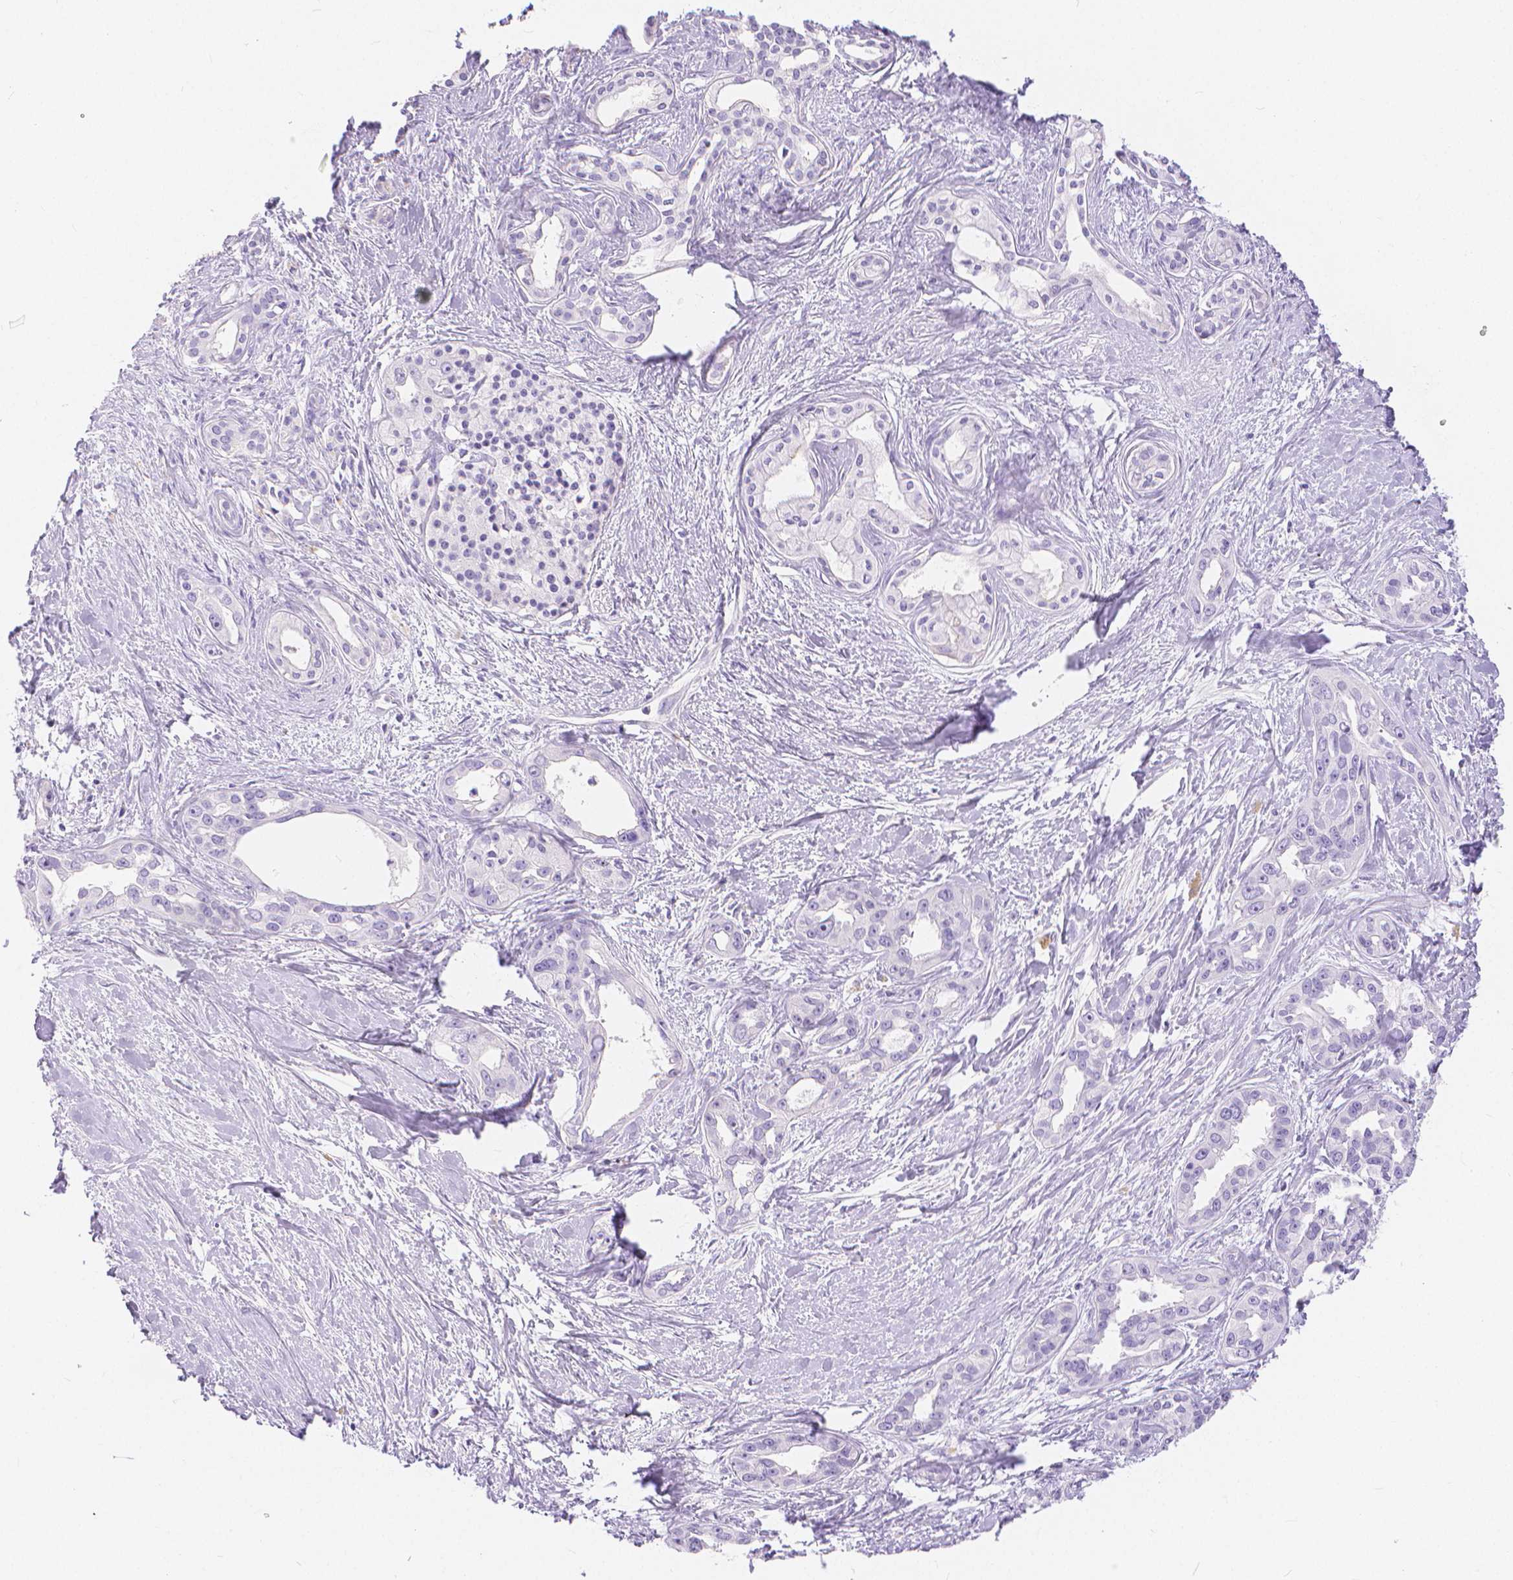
{"staining": {"intensity": "negative", "quantity": "none", "location": "none"}, "tissue": "pancreatic cancer", "cell_type": "Tumor cells", "image_type": "cancer", "snomed": [{"axis": "morphology", "description": "Adenocarcinoma, NOS"}, {"axis": "topography", "description": "Pancreas"}], "caption": "Immunohistochemistry (IHC) micrograph of neoplastic tissue: human pancreatic cancer (adenocarcinoma) stained with DAB shows no significant protein expression in tumor cells.", "gene": "SLC27A5", "patient": {"sex": "female", "age": 50}}